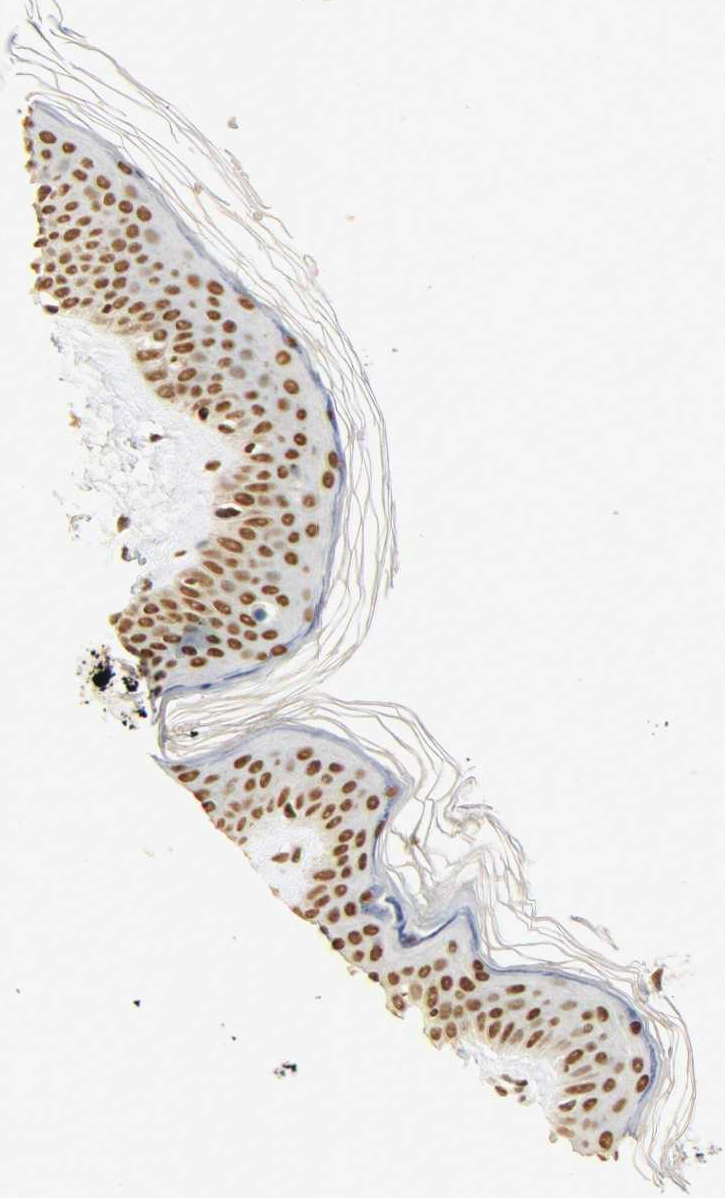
{"staining": {"intensity": "strong", "quantity": ">75%", "location": "nuclear"}, "tissue": "skin", "cell_type": "Fibroblasts", "image_type": "normal", "snomed": [{"axis": "morphology", "description": "Normal tissue, NOS"}, {"axis": "topography", "description": "Skin"}], "caption": "Protein expression analysis of benign human skin reveals strong nuclear expression in approximately >75% of fibroblasts. (brown staining indicates protein expression, while blue staining denotes nuclei).", "gene": "KHDRBS1", "patient": {"sex": "female", "age": 56}}